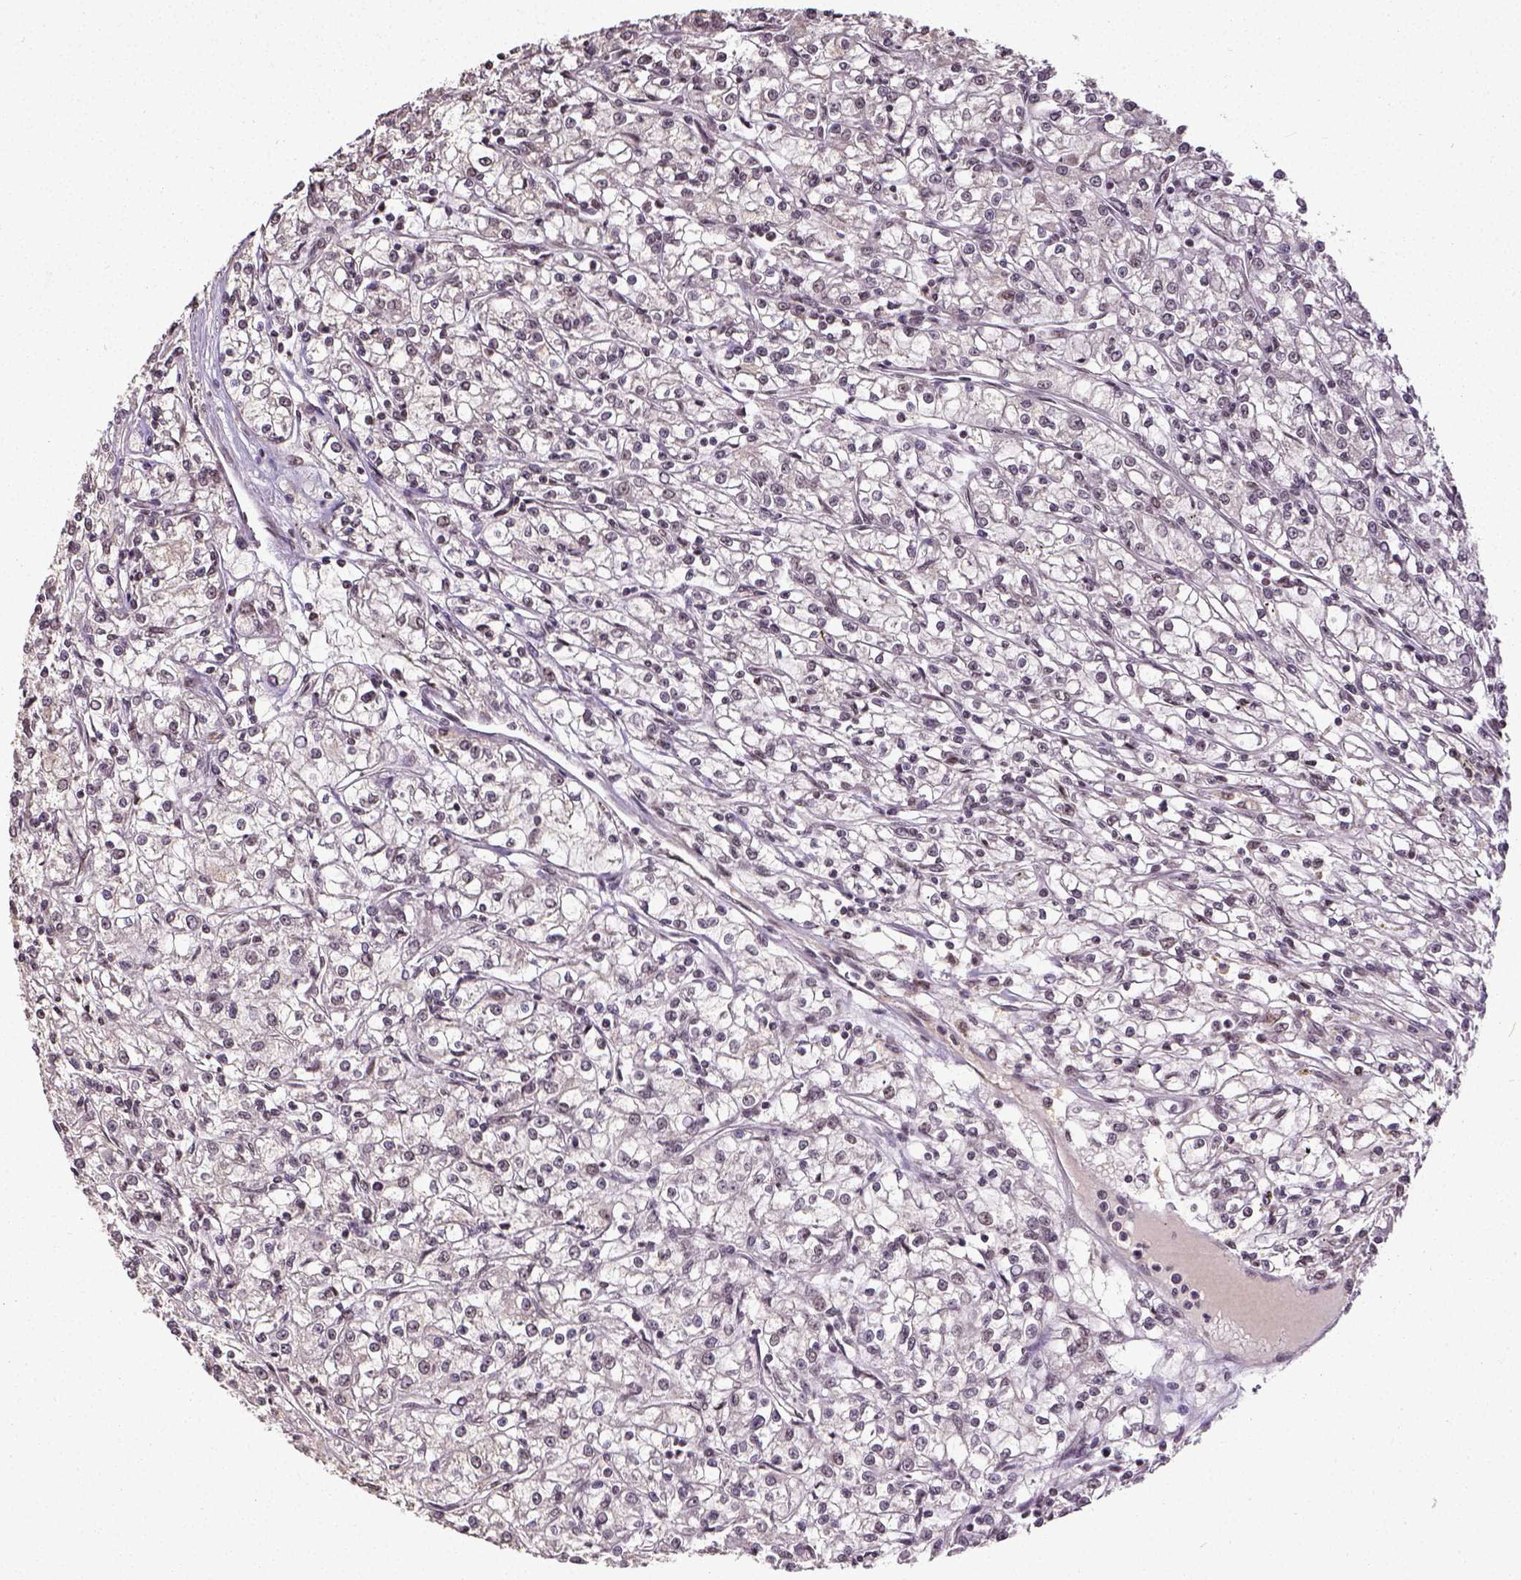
{"staining": {"intensity": "negative", "quantity": "none", "location": "none"}, "tissue": "renal cancer", "cell_type": "Tumor cells", "image_type": "cancer", "snomed": [{"axis": "morphology", "description": "Adenocarcinoma, NOS"}, {"axis": "topography", "description": "Kidney"}], "caption": "Renal adenocarcinoma was stained to show a protein in brown. There is no significant expression in tumor cells.", "gene": "ATRX", "patient": {"sex": "female", "age": 59}}